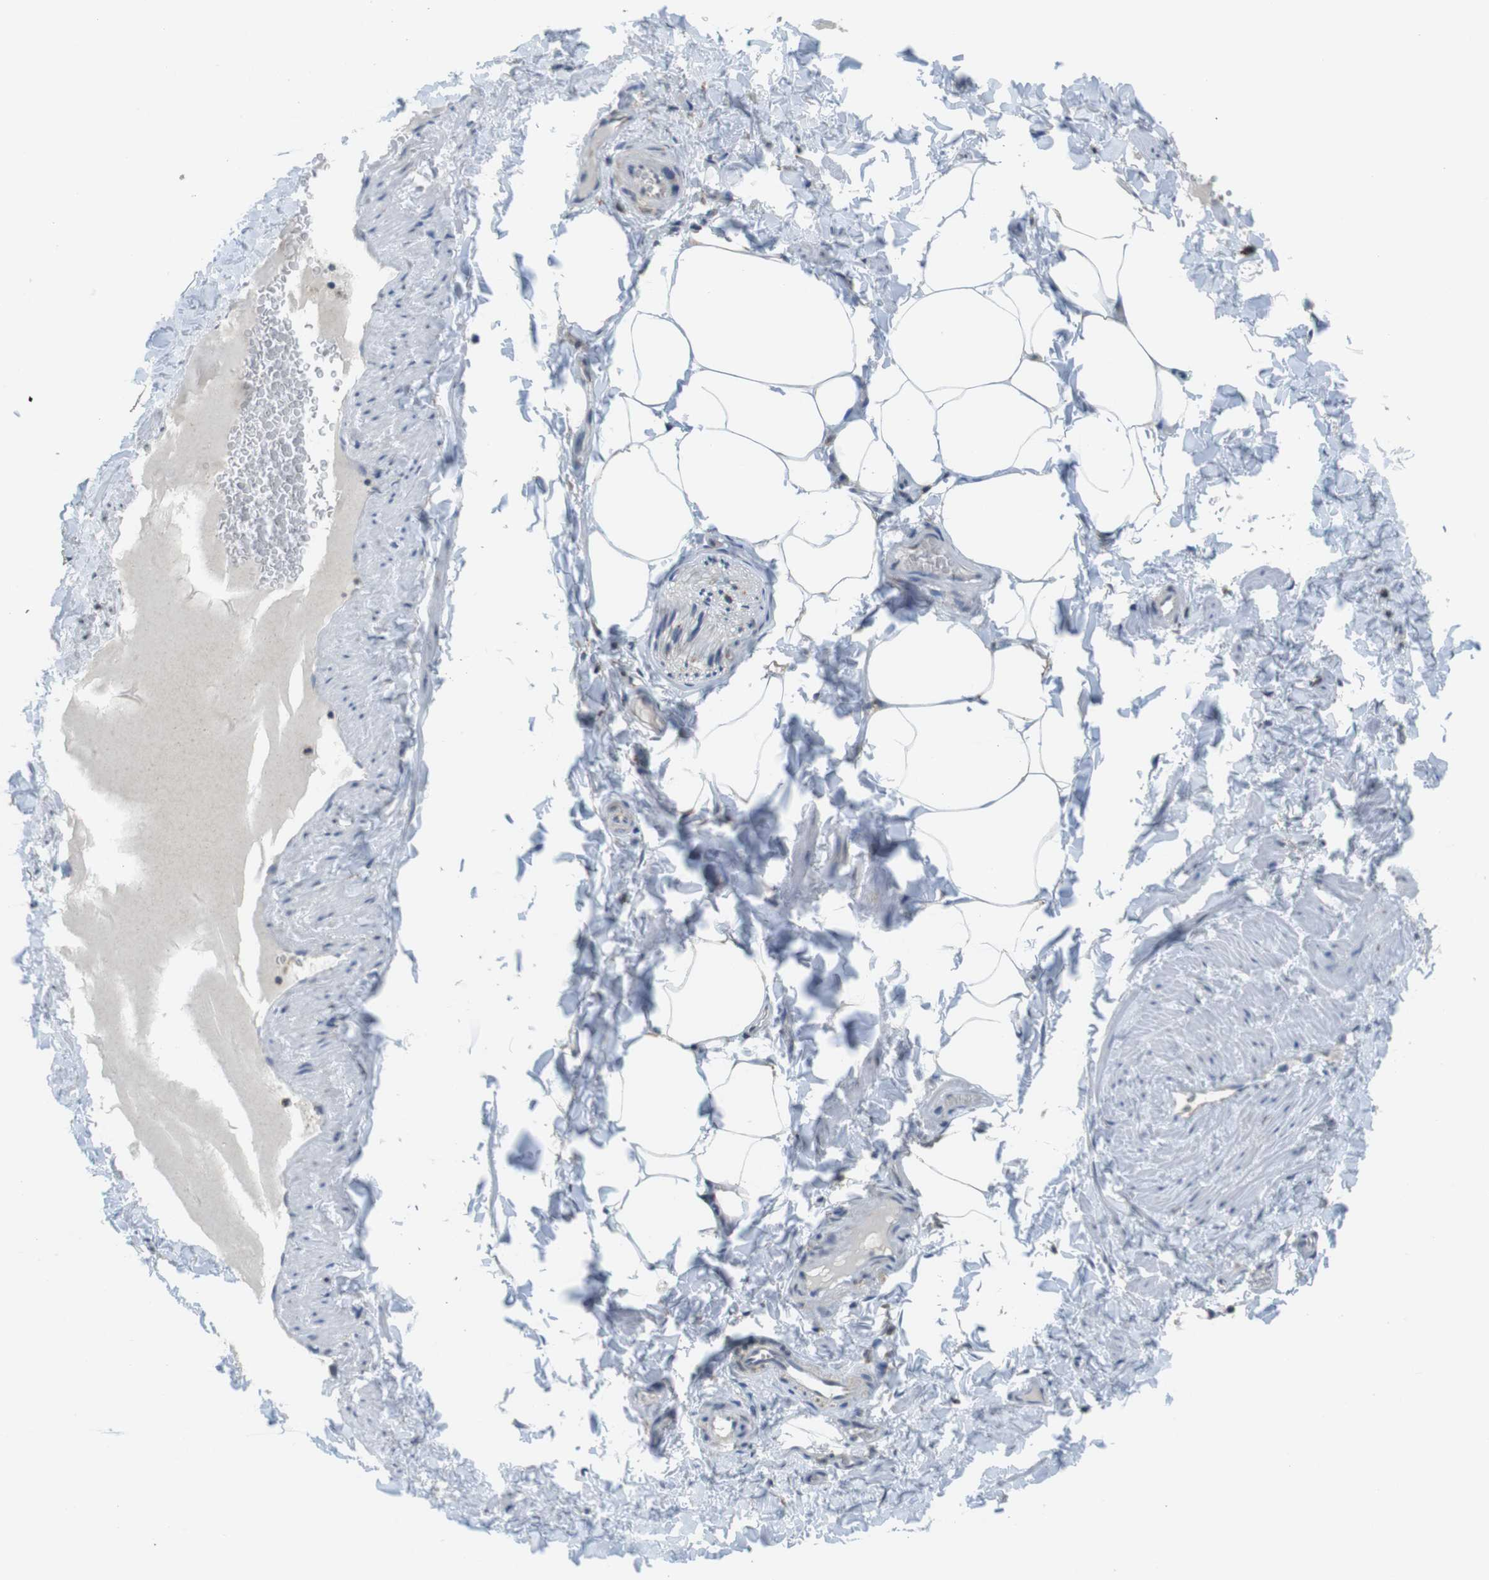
{"staining": {"intensity": "negative", "quantity": "none", "location": "none"}, "tissue": "adipose tissue", "cell_type": "Adipocytes", "image_type": "normal", "snomed": [{"axis": "morphology", "description": "Normal tissue, NOS"}, {"axis": "topography", "description": "Vascular tissue"}], "caption": "High power microscopy micrograph of an immunohistochemistry photomicrograph of unremarkable adipose tissue, revealing no significant staining in adipocytes.", "gene": "BRI3BP", "patient": {"sex": "male", "age": 41}}